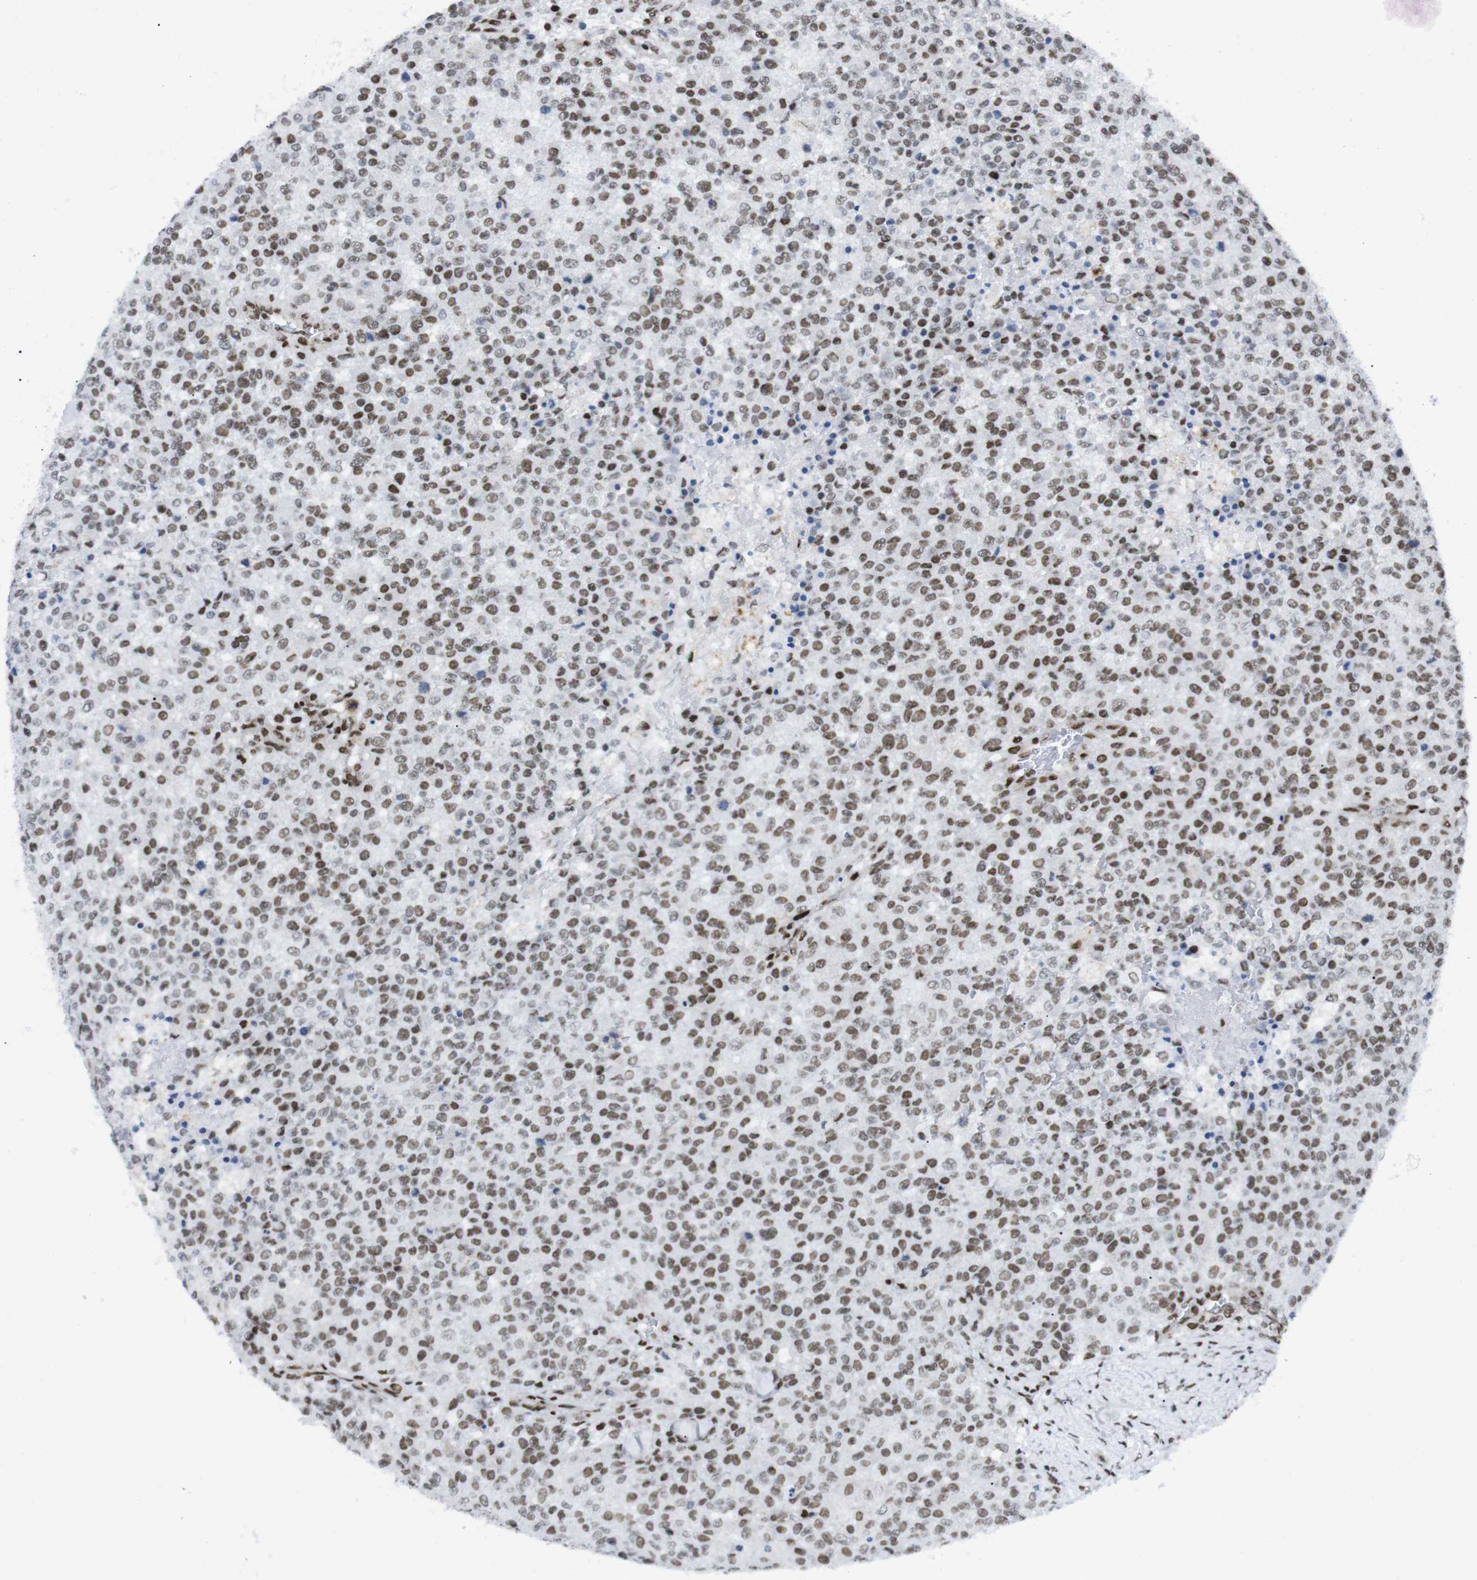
{"staining": {"intensity": "moderate", "quantity": "25%-75%", "location": "nuclear"}, "tissue": "testis cancer", "cell_type": "Tumor cells", "image_type": "cancer", "snomed": [{"axis": "morphology", "description": "Seminoma, NOS"}, {"axis": "topography", "description": "Testis"}], "caption": "Immunohistochemical staining of human testis cancer demonstrates medium levels of moderate nuclear expression in about 25%-75% of tumor cells.", "gene": "ARID1A", "patient": {"sex": "male", "age": 59}}